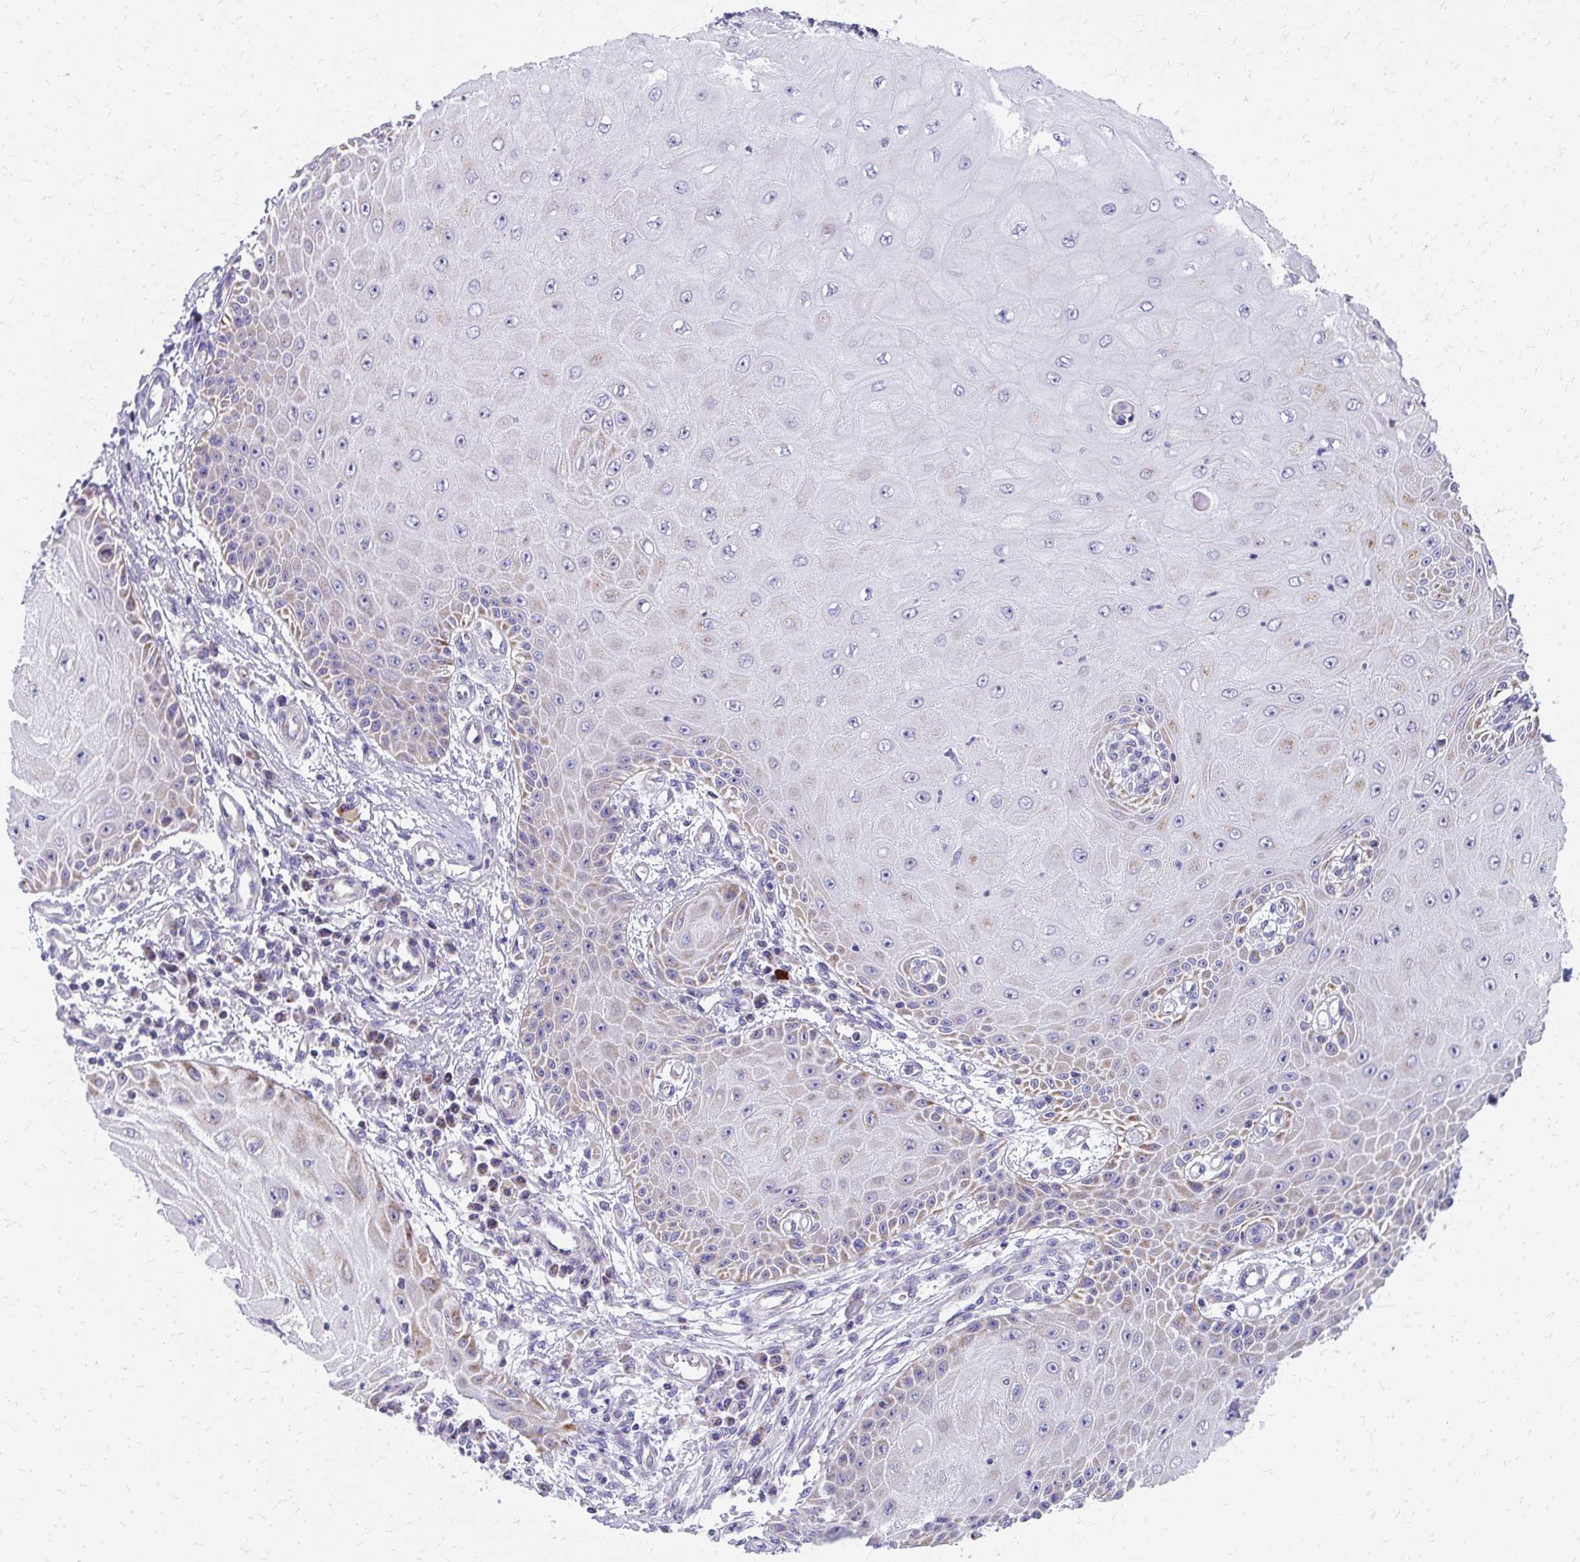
{"staining": {"intensity": "moderate", "quantity": "<25%", "location": "cytoplasmic/membranous"}, "tissue": "skin cancer", "cell_type": "Tumor cells", "image_type": "cancer", "snomed": [{"axis": "morphology", "description": "Squamous cell carcinoma, NOS"}, {"axis": "topography", "description": "Skin"}, {"axis": "topography", "description": "Vulva"}], "caption": "IHC of human skin squamous cell carcinoma exhibits low levels of moderate cytoplasmic/membranous staining in about <25% of tumor cells.", "gene": "IL37", "patient": {"sex": "female", "age": 44}}